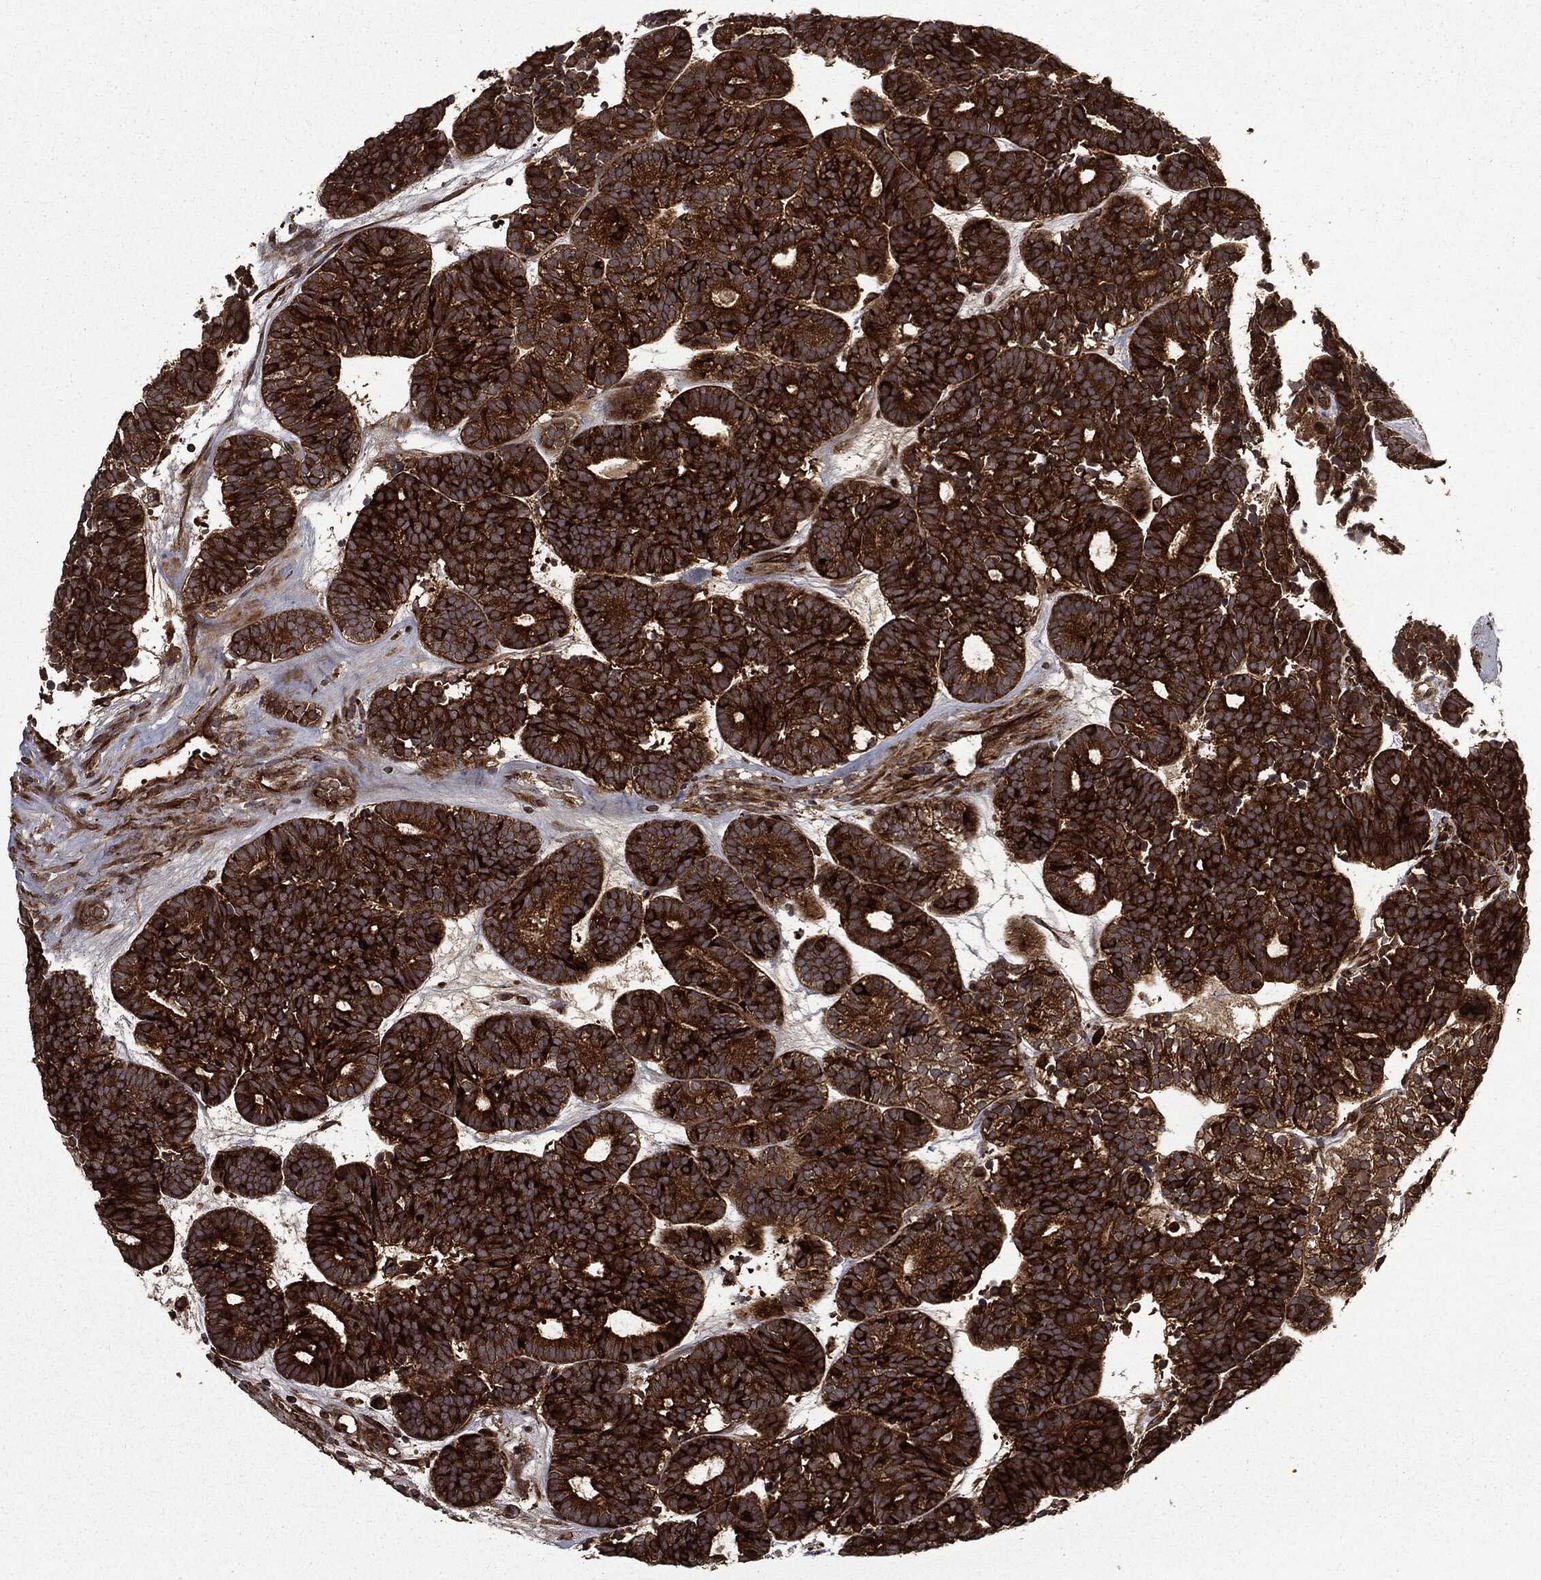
{"staining": {"intensity": "strong", "quantity": ">75%", "location": "cytoplasmic/membranous"}, "tissue": "head and neck cancer", "cell_type": "Tumor cells", "image_type": "cancer", "snomed": [{"axis": "morphology", "description": "Adenocarcinoma, NOS"}, {"axis": "topography", "description": "Head-Neck"}], "caption": "Brown immunohistochemical staining in human head and neck adenocarcinoma displays strong cytoplasmic/membranous positivity in approximately >75% of tumor cells.", "gene": "HTT", "patient": {"sex": "female", "age": 81}}